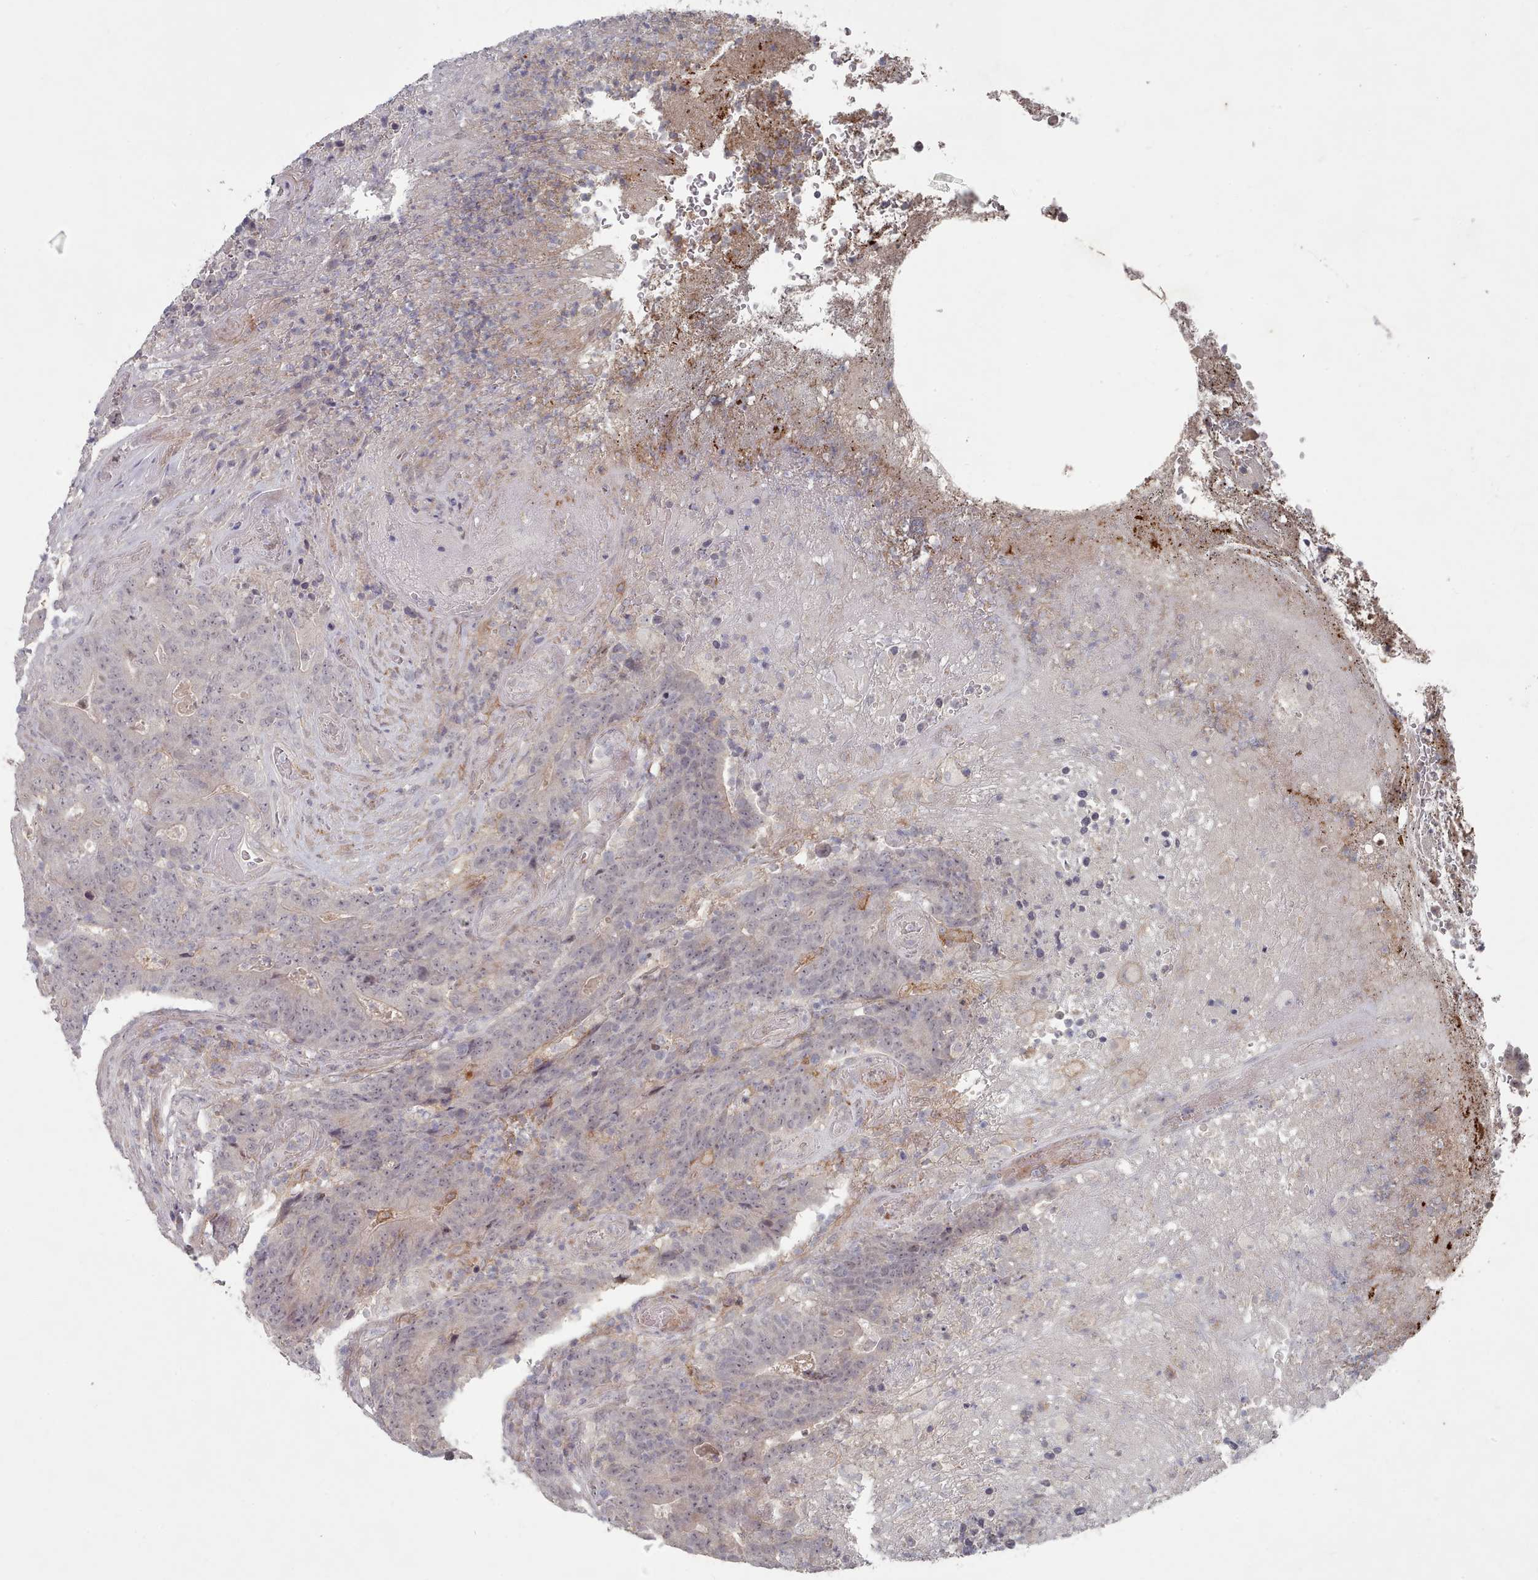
{"staining": {"intensity": "negative", "quantity": "none", "location": "none"}, "tissue": "colorectal cancer", "cell_type": "Tumor cells", "image_type": "cancer", "snomed": [{"axis": "morphology", "description": "Adenocarcinoma, NOS"}, {"axis": "topography", "description": "Colon"}], "caption": "Immunohistochemistry (IHC) of human adenocarcinoma (colorectal) demonstrates no positivity in tumor cells.", "gene": "COL8A2", "patient": {"sex": "female", "age": 75}}